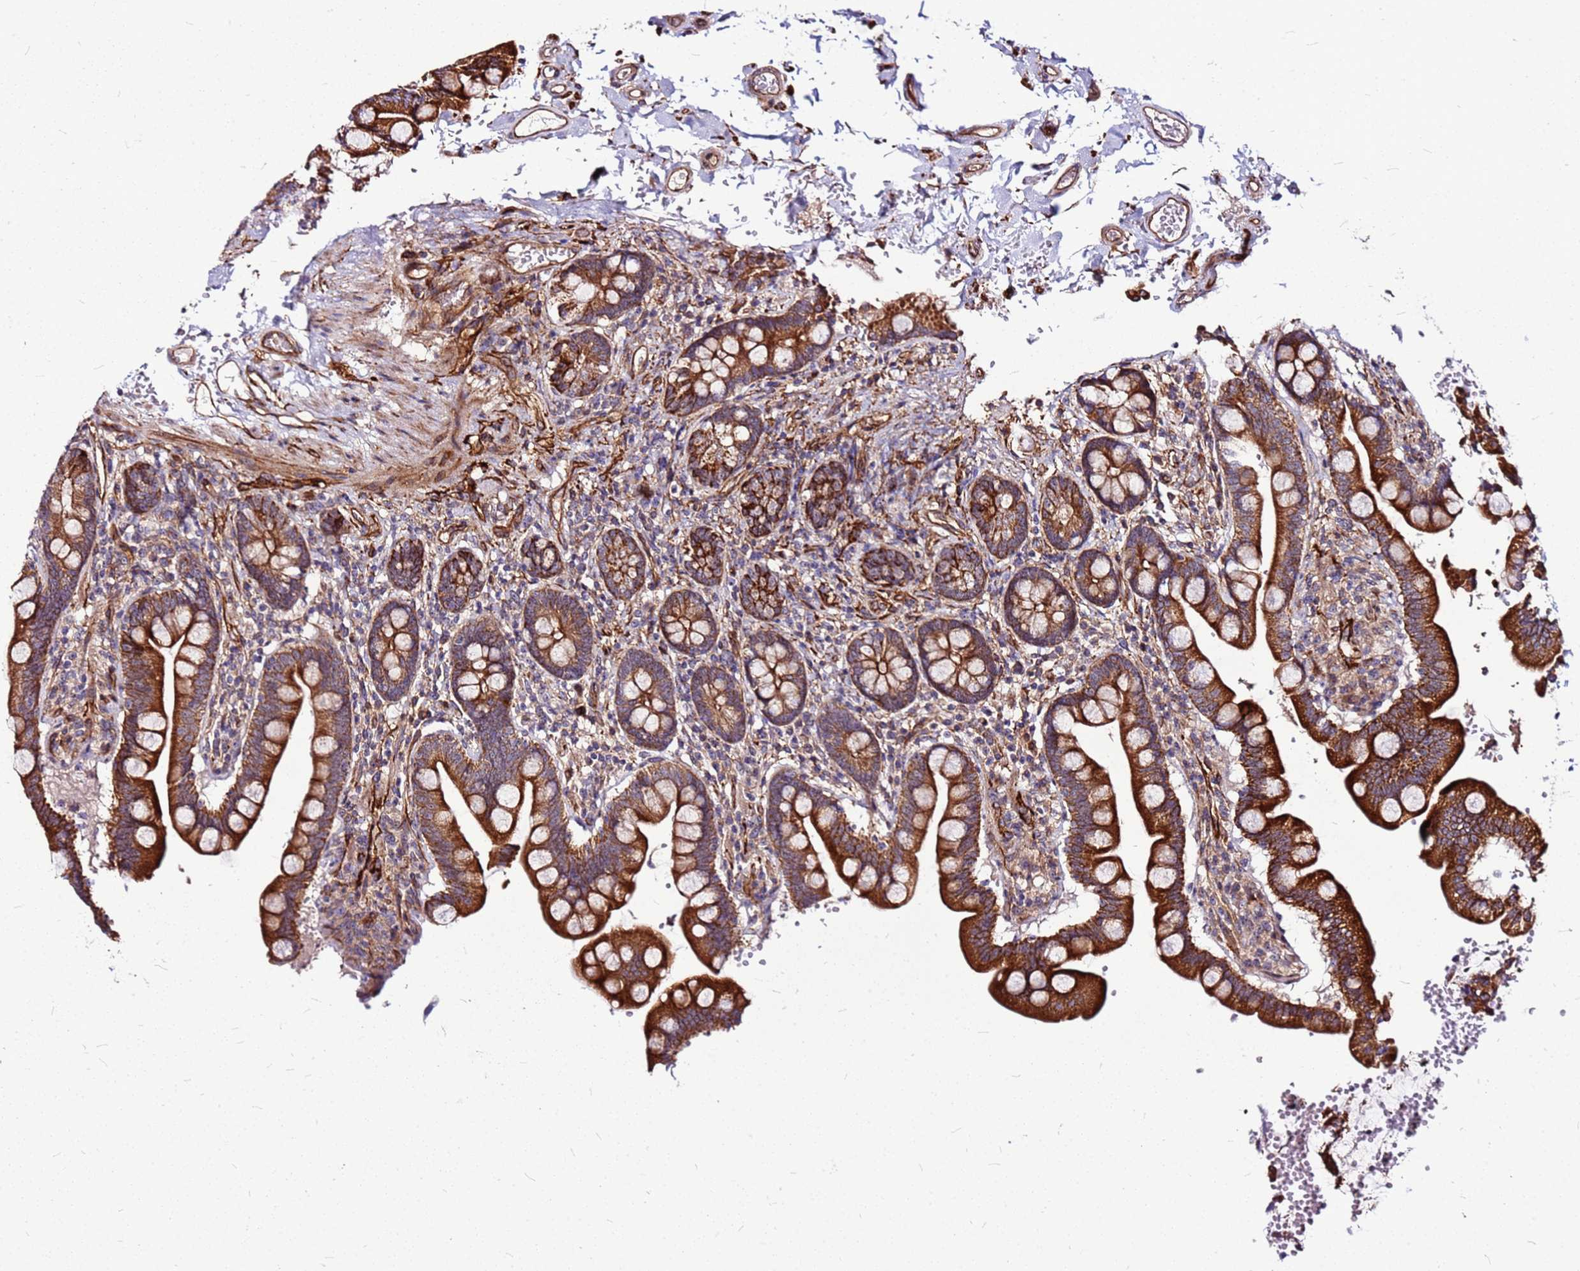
{"staining": {"intensity": "strong", "quantity": ">75%", "location": "cytoplasmic/membranous"}, "tissue": "small intestine", "cell_type": "Glandular cells", "image_type": "normal", "snomed": [{"axis": "morphology", "description": "Normal tissue, NOS"}, {"axis": "topography", "description": "Small intestine"}], "caption": "High-magnification brightfield microscopy of normal small intestine stained with DAB (3,3'-diaminobenzidine) (brown) and counterstained with hematoxylin (blue). glandular cells exhibit strong cytoplasmic/membranous staining is seen in approximately>75% of cells.", "gene": "TOPAZ1", "patient": {"sex": "female", "age": 64}}